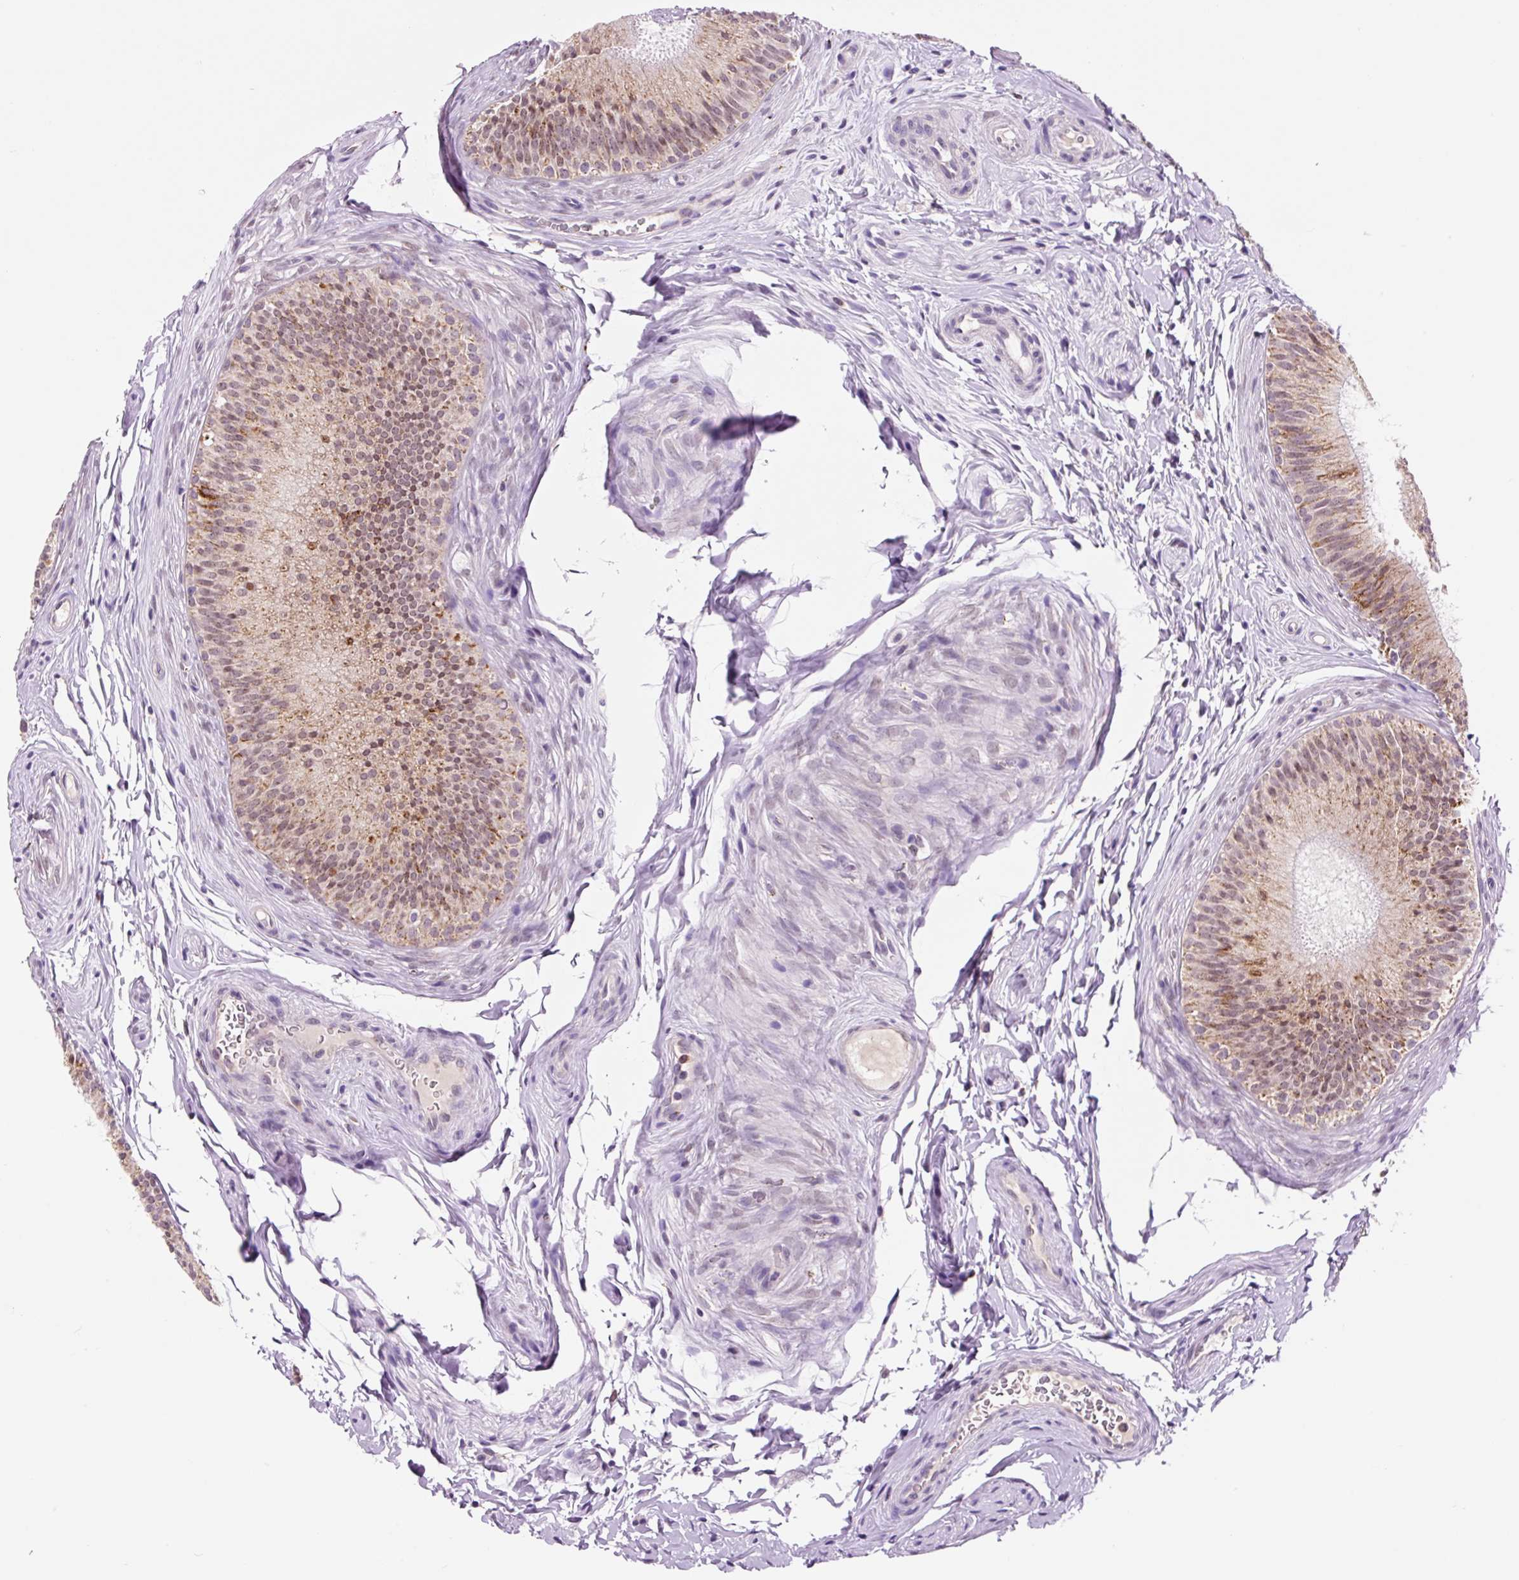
{"staining": {"intensity": "moderate", "quantity": "<25%", "location": "cytoplasmic/membranous"}, "tissue": "epididymis", "cell_type": "Glandular cells", "image_type": "normal", "snomed": [{"axis": "morphology", "description": "Normal tissue, NOS"}, {"axis": "topography", "description": "Epididymis"}], "caption": "Glandular cells reveal low levels of moderate cytoplasmic/membranous staining in about <25% of cells in unremarkable human epididymis.", "gene": "PCK2", "patient": {"sex": "male", "age": 24}}